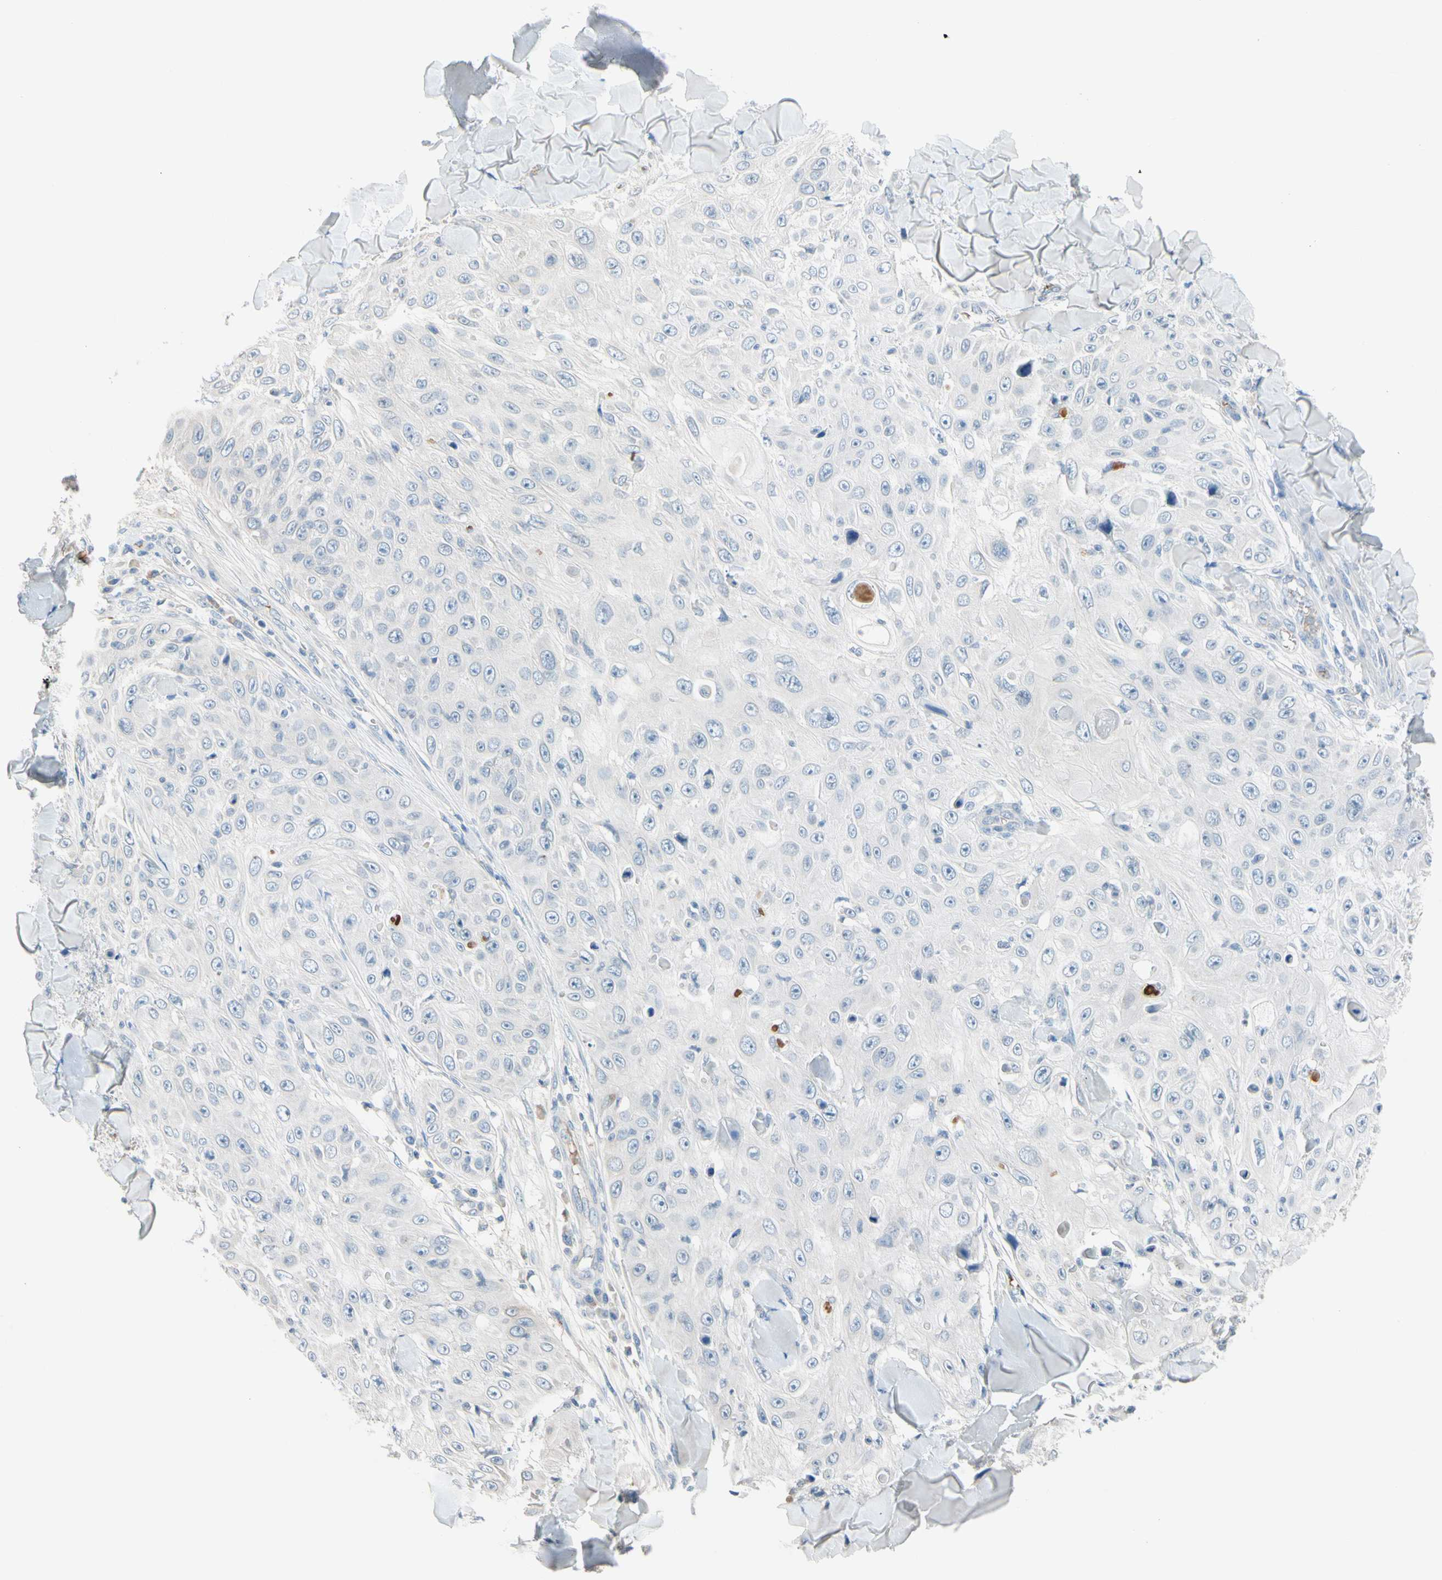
{"staining": {"intensity": "negative", "quantity": "none", "location": "none"}, "tissue": "skin cancer", "cell_type": "Tumor cells", "image_type": "cancer", "snomed": [{"axis": "morphology", "description": "Squamous cell carcinoma, NOS"}, {"axis": "topography", "description": "Skin"}], "caption": "This is an immunohistochemistry micrograph of human skin cancer. There is no expression in tumor cells.", "gene": "CNDP1", "patient": {"sex": "male", "age": 86}}